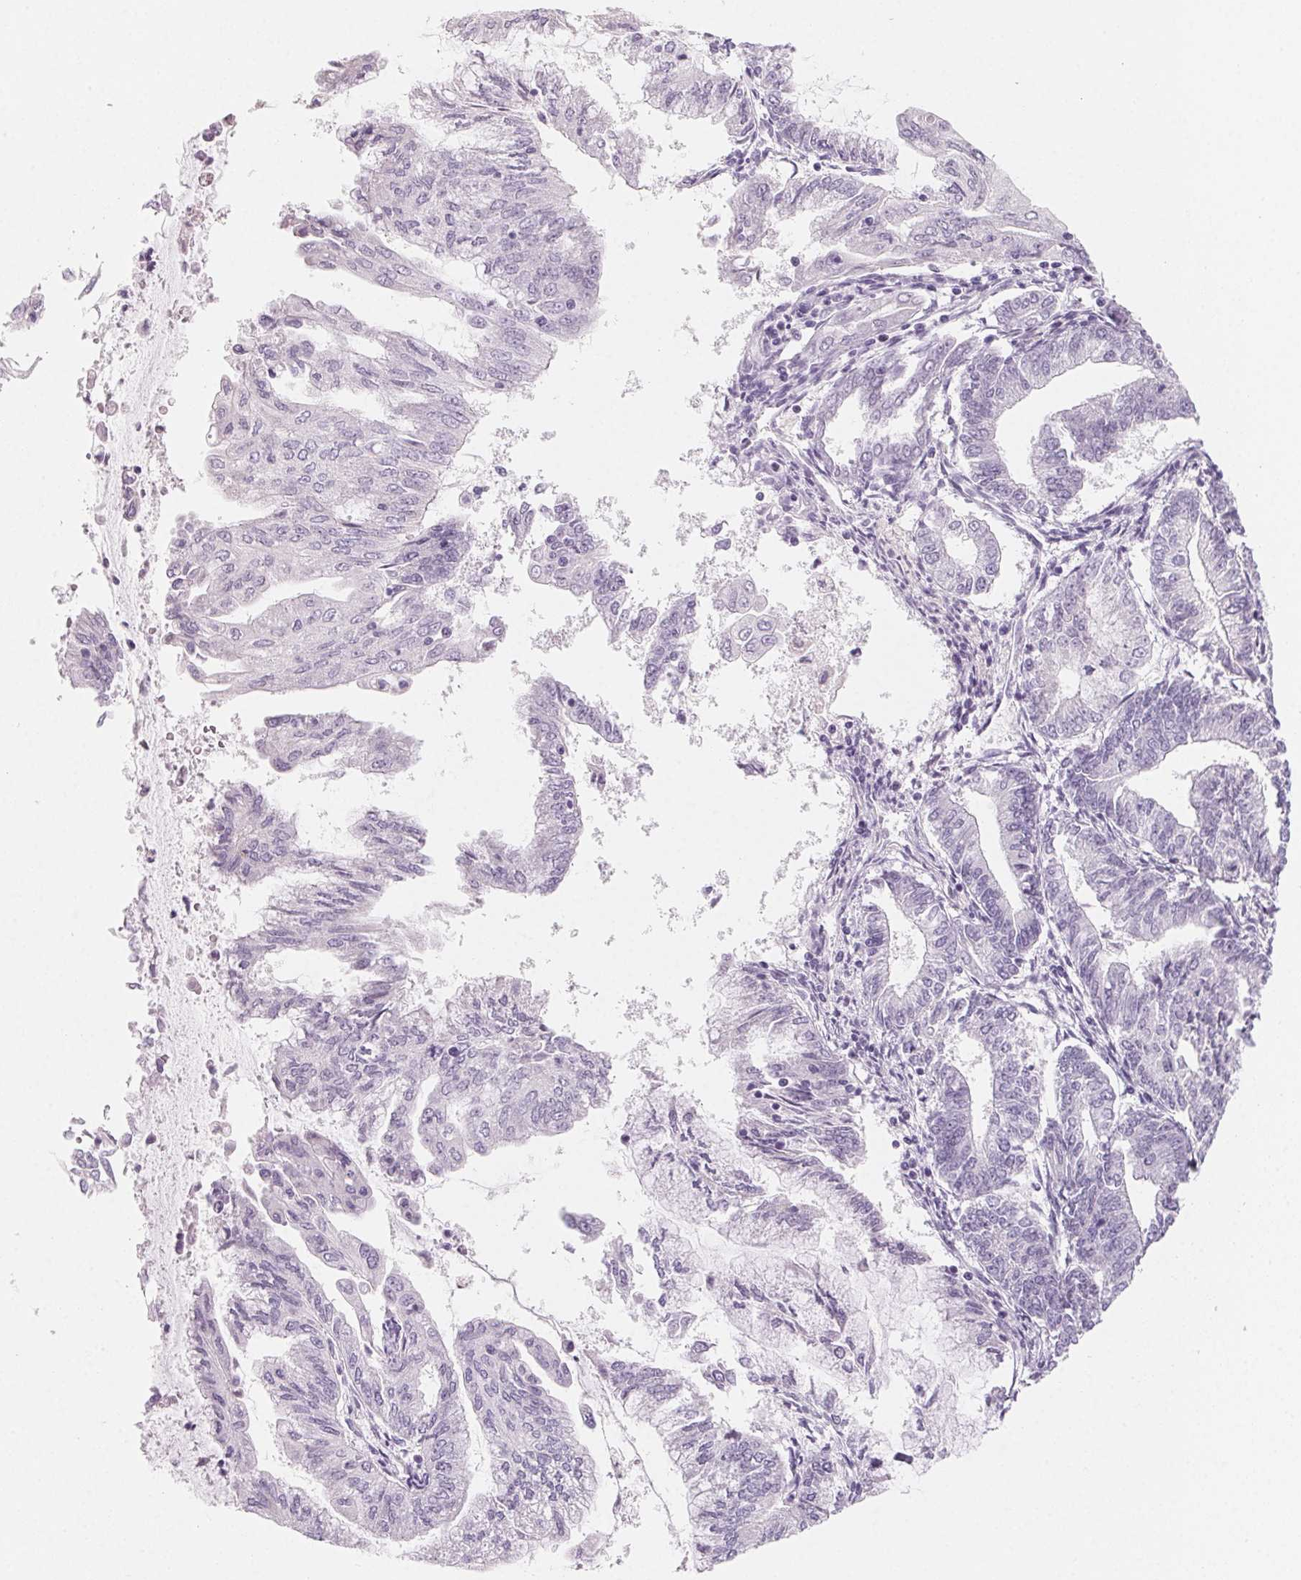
{"staining": {"intensity": "negative", "quantity": "none", "location": "none"}, "tissue": "endometrial cancer", "cell_type": "Tumor cells", "image_type": "cancer", "snomed": [{"axis": "morphology", "description": "Adenocarcinoma, NOS"}, {"axis": "topography", "description": "Endometrium"}], "caption": "A high-resolution photomicrograph shows immunohistochemistry (IHC) staining of endometrial cancer, which displays no significant expression in tumor cells. Brightfield microscopy of IHC stained with DAB (brown) and hematoxylin (blue), captured at high magnification.", "gene": "SH3GL2", "patient": {"sex": "female", "age": 55}}